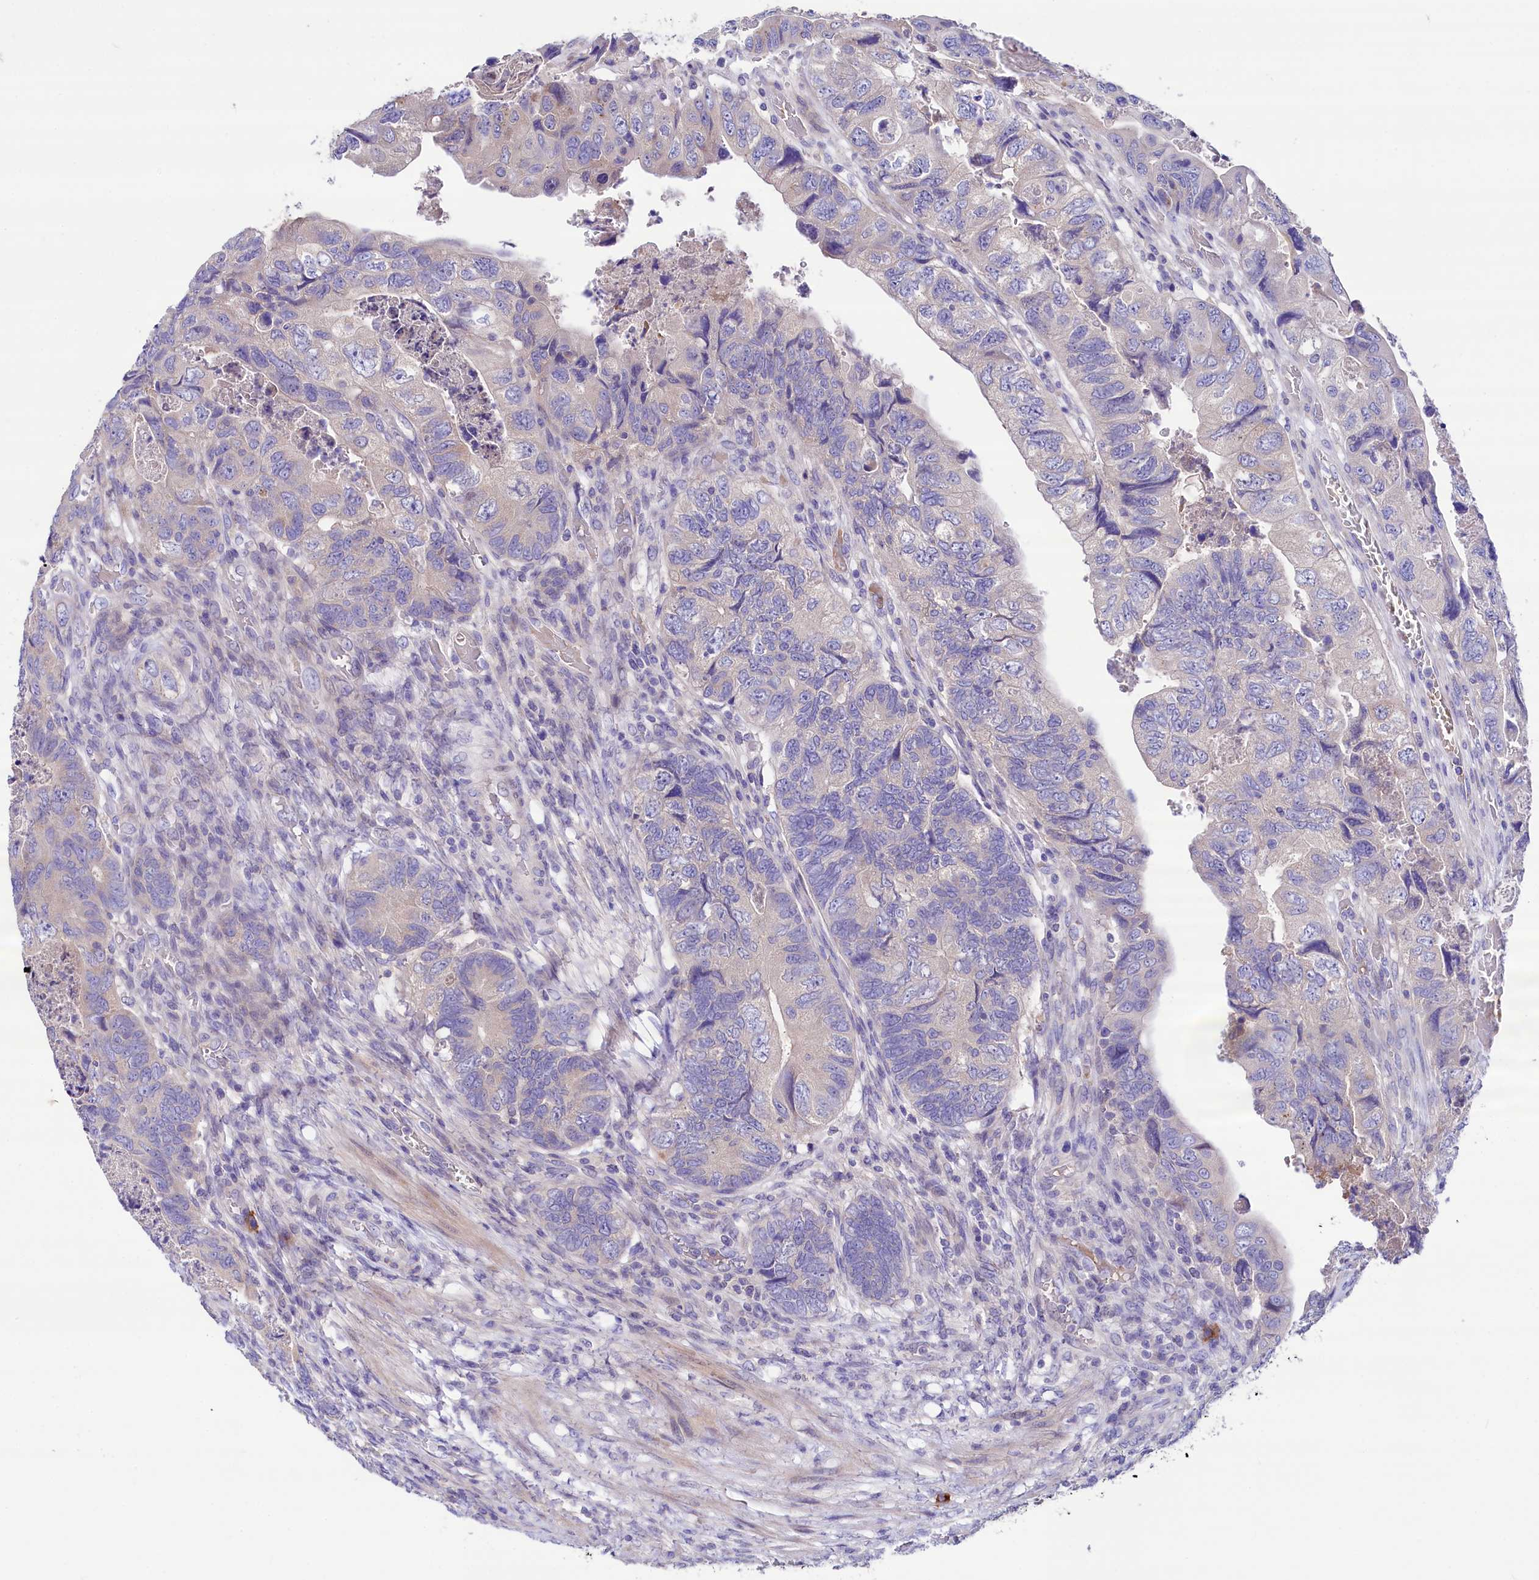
{"staining": {"intensity": "negative", "quantity": "none", "location": "none"}, "tissue": "colorectal cancer", "cell_type": "Tumor cells", "image_type": "cancer", "snomed": [{"axis": "morphology", "description": "Adenocarcinoma, NOS"}, {"axis": "topography", "description": "Rectum"}], "caption": "Protein analysis of adenocarcinoma (colorectal) shows no significant positivity in tumor cells.", "gene": "ABHD5", "patient": {"sex": "male", "age": 63}}